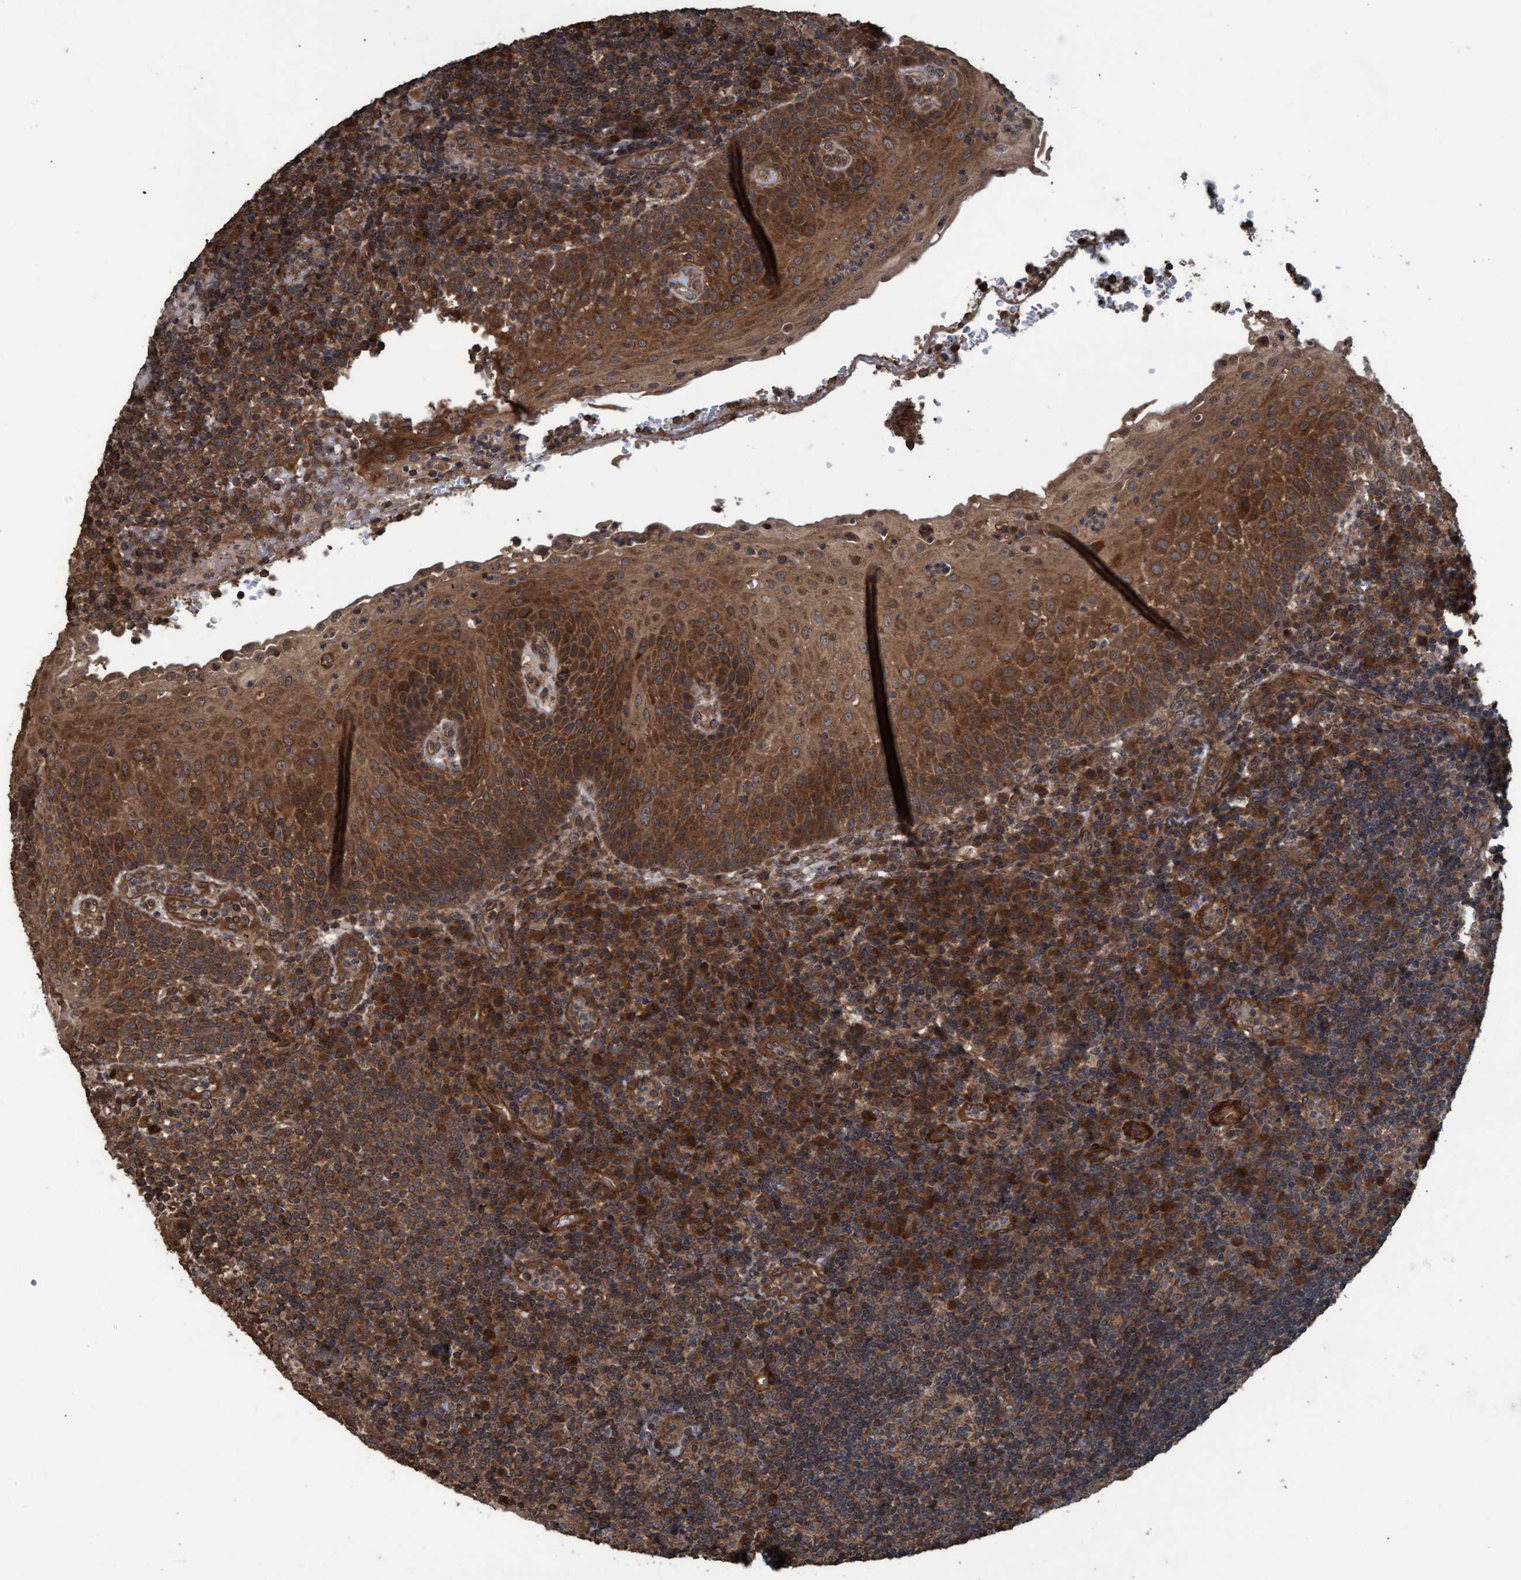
{"staining": {"intensity": "moderate", "quantity": ">75%", "location": "cytoplasmic/membranous"}, "tissue": "tonsil", "cell_type": "Germinal center cells", "image_type": "normal", "snomed": [{"axis": "morphology", "description": "Normal tissue, NOS"}, {"axis": "topography", "description": "Tonsil"}], "caption": "This is an image of IHC staining of benign tonsil, which shows moderate staining in the cytoplasmic/membranous of germinal center cells.", "gene": "GGT6", "patient": {"sex": "female", "age": 40}}